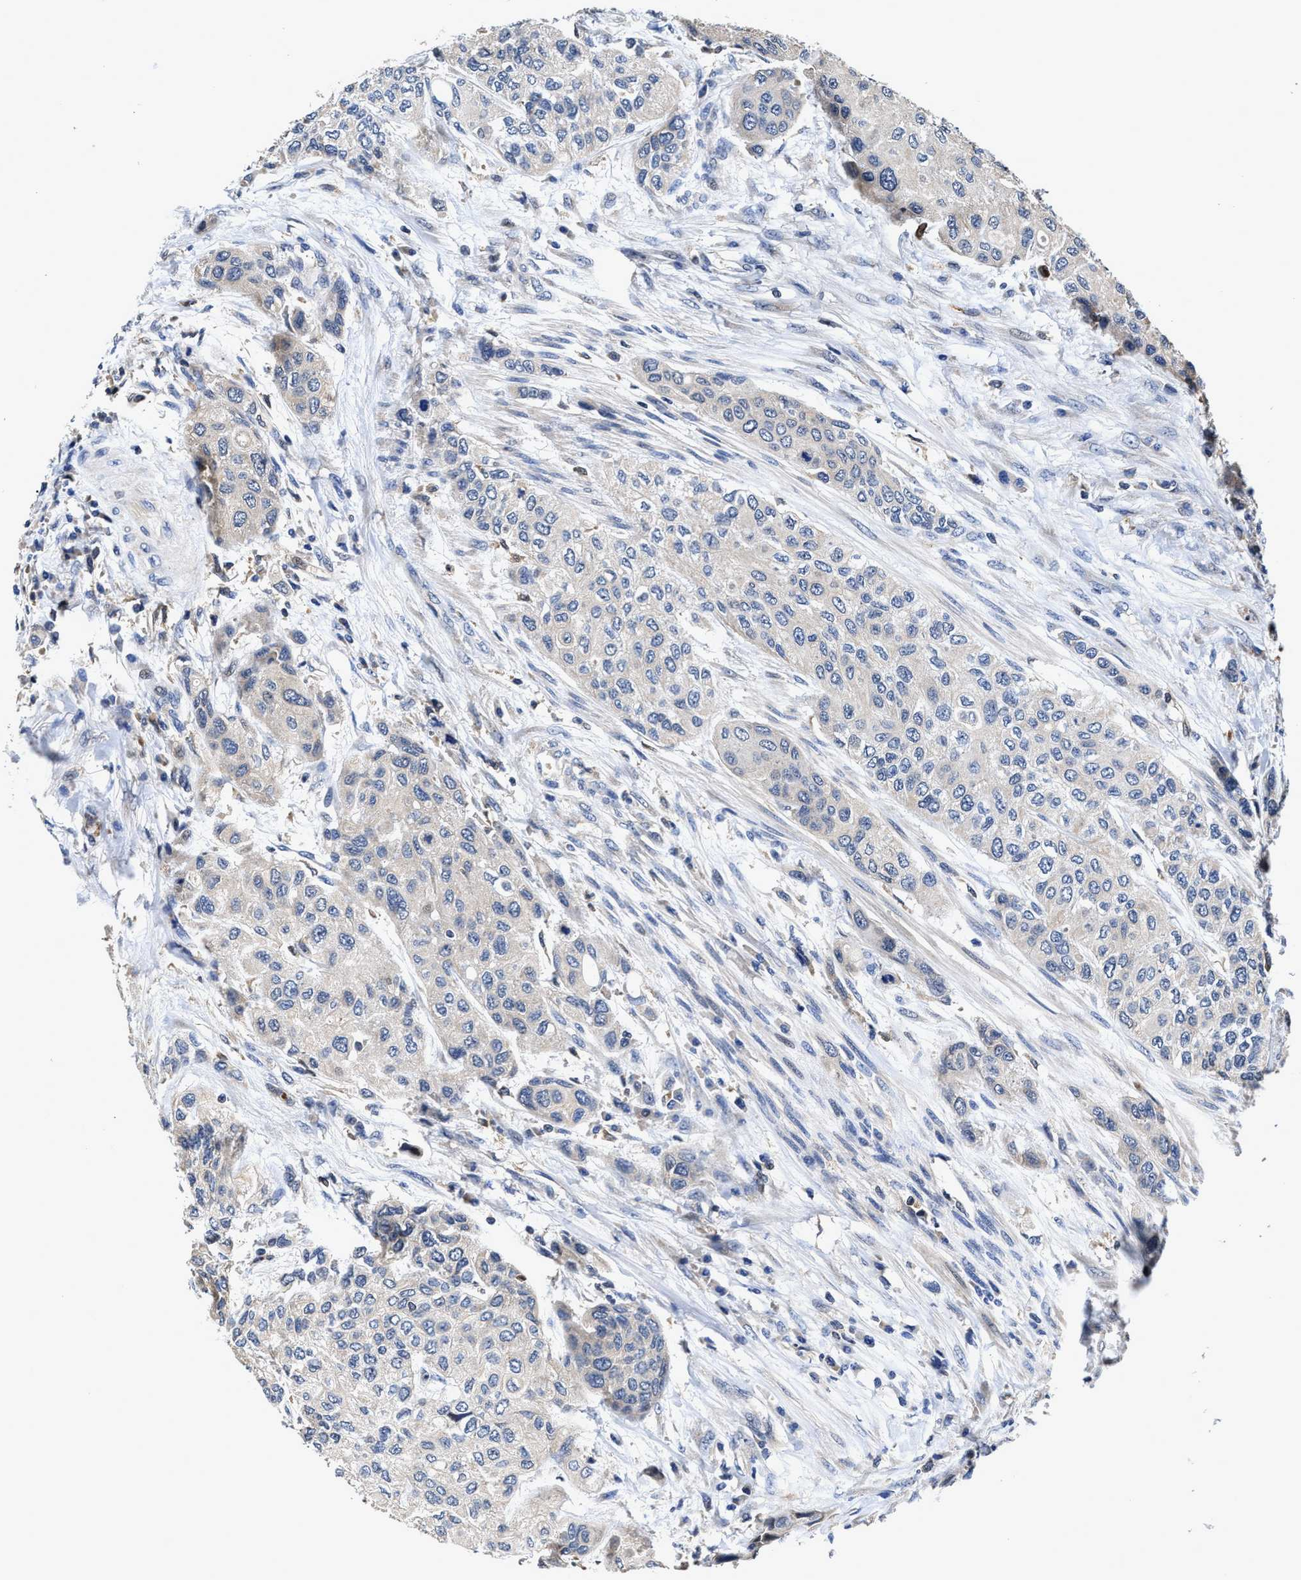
{"staining": {"intensity": "negative", "quantity": "none", "location": "none"}, "tissue": "urothelial cancer", "cell_type": "Tumor cells", "image_type": "cancer", "snomed": [{"axis": "morphology", "description": "Urothelial carcinoma, High grade"}, {"axis": "topography", "description": "Urinary bladder"}], "caption": "Immunohistochemistry image of neoplastic tissue: human high-grade urothelial carcinoma stained with DAB (3,3'-diaminobenzidine) displays no significant protein staining in tumor cells.", "gene": "RGS10", "patient": {"sex": "female", "age": 56}}